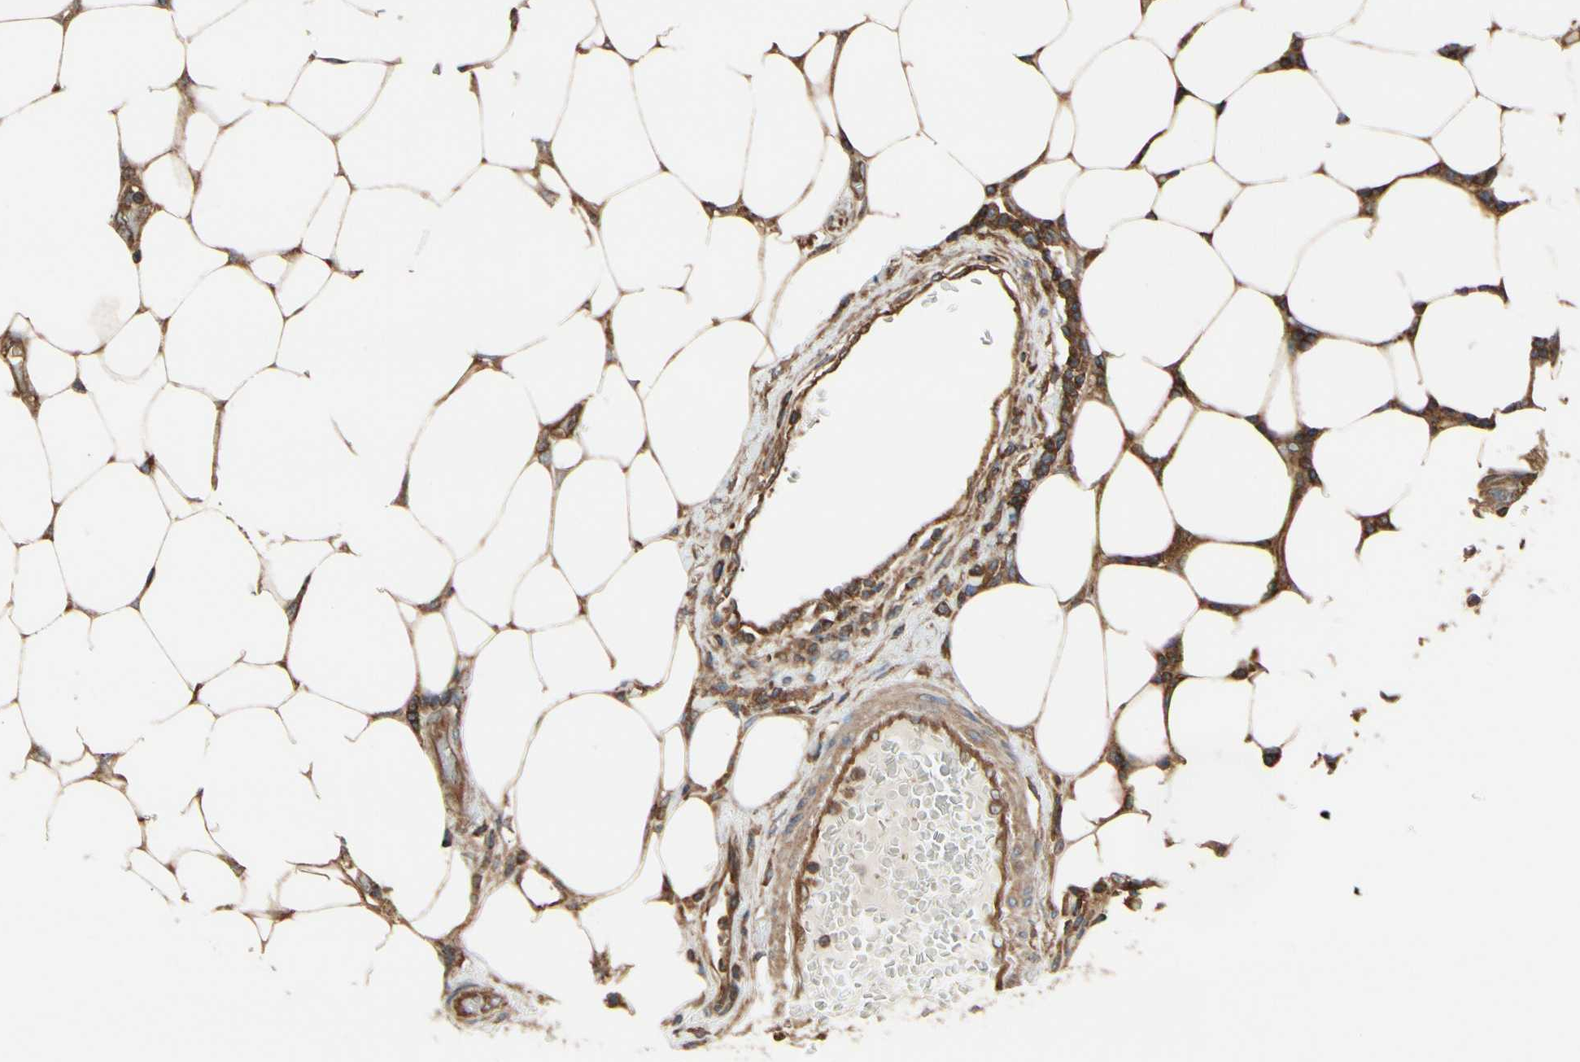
{"staining": {"intensity": "moderate", "quantity": ">75%", "location": "cytoplasmic/membranous"}, "tissue": "colorectal cancer", "cell_type": "Tumor cells", "image_type": "cancer", "snomed": [{"axis": "morphology", "description": "Adenocarcinoma, NOS"}, {"axis": "topography", "description": "Colon"}], "caption": "The immunohistochemical stain shows moderate cytoplasmic/membranous positivity in tumor cells of colorectal cancer tissue.", "gene": "EPS15", "patient": {"sex": "female", "age": 86}}